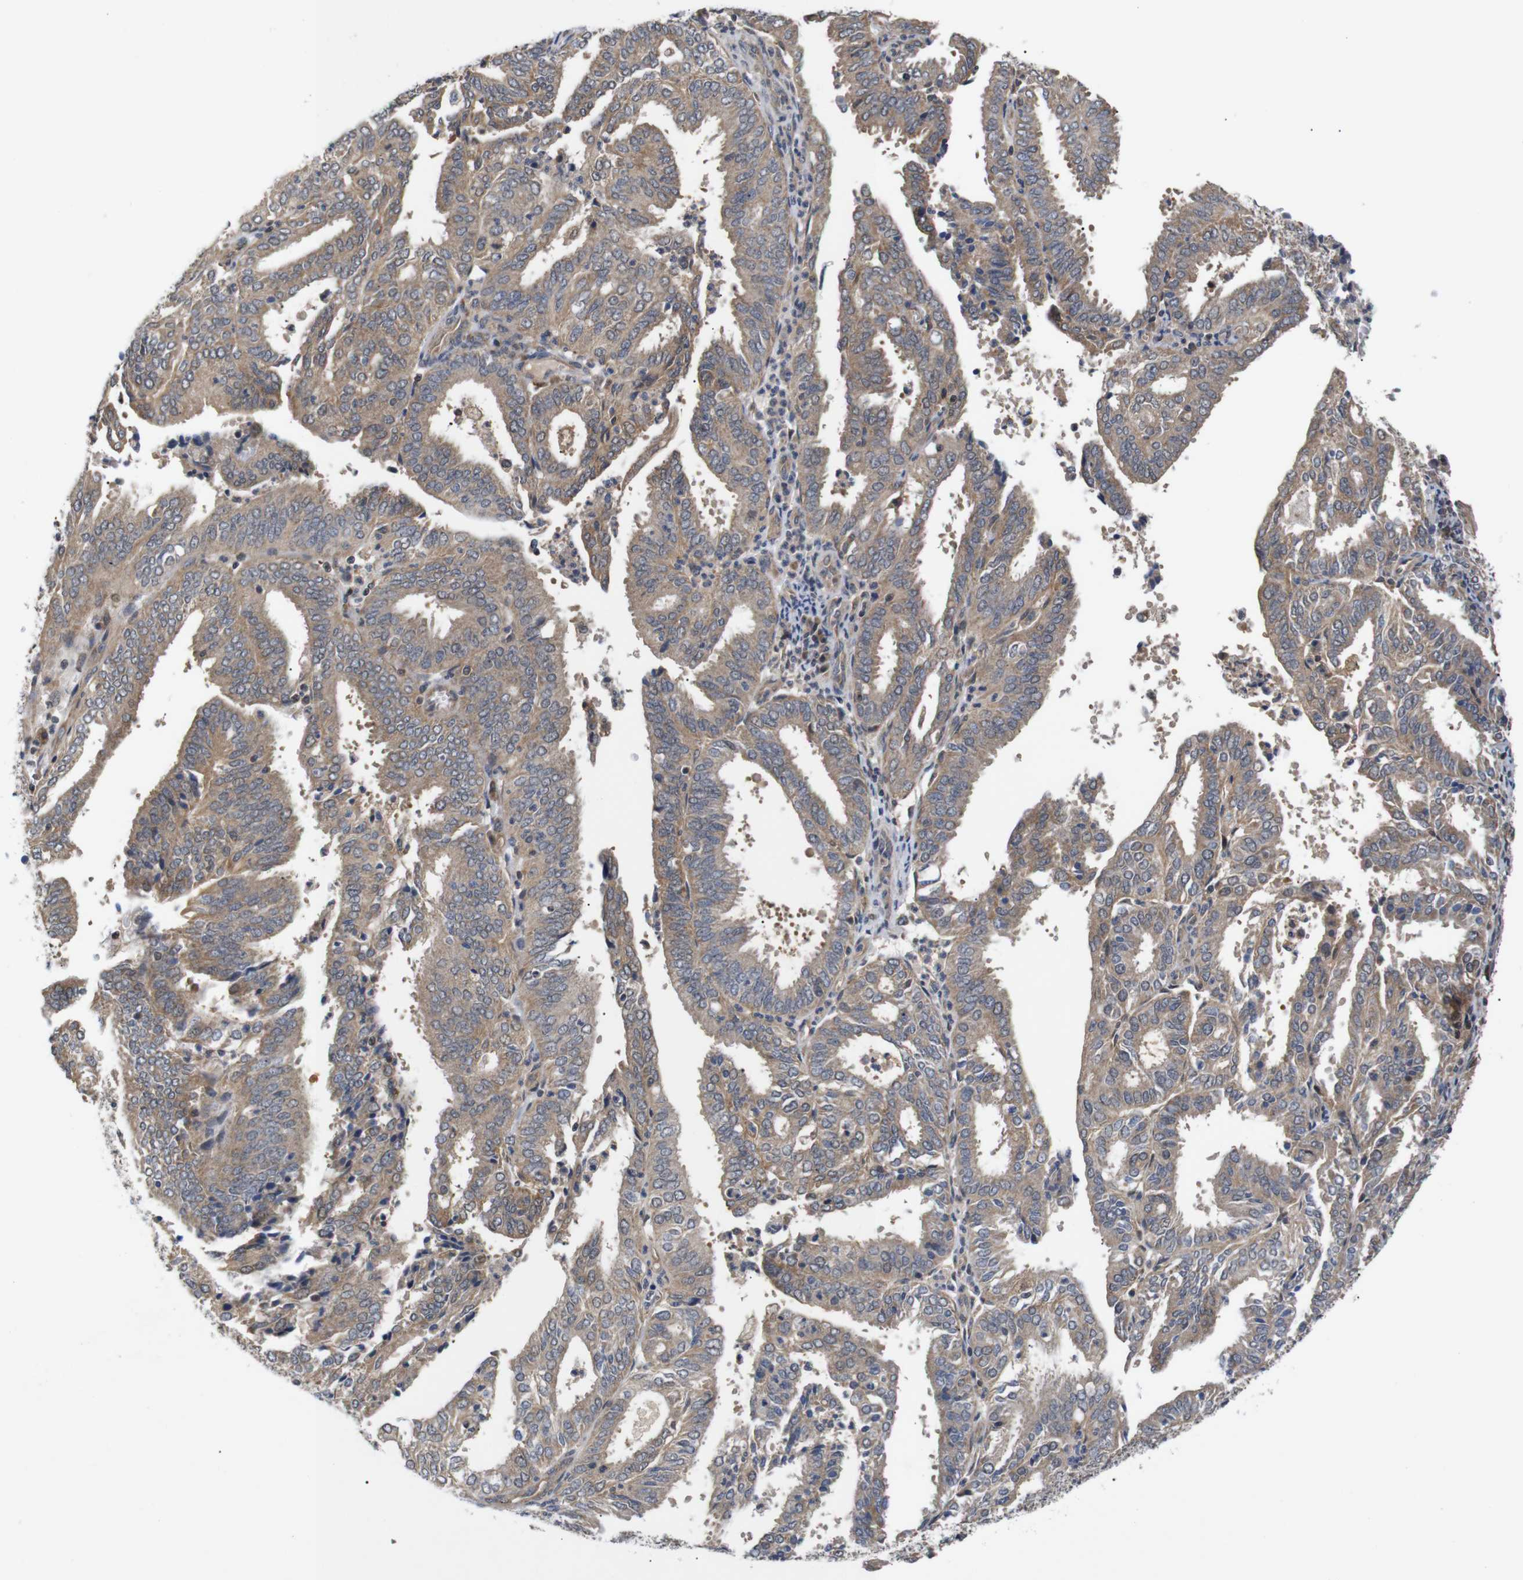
{"staining": {"intensity": "moderate", "quantity": ">75%", "location": "cytoplasmic/membranous"}, "tissue": "endometrial cancer", "cell_type": "Tumor cells", "image_type": "cancer", "snomed": [{"axis": "morphology", "description": "Adenocarcinoma, NOS"}, {"axis": "topography", "description": "Uterus"}], "caption": "Immunohistochemistry (DAB (3,3'-diaminobenzidine)) staining of endometrial cancer (adenocarcinoma) demonstrates moderate cytoplasmic/membranous protein expression in approximately >75% of tumor cells.", "gene": "RIPK1", "patient": {"sex": "female", "age": 60}}